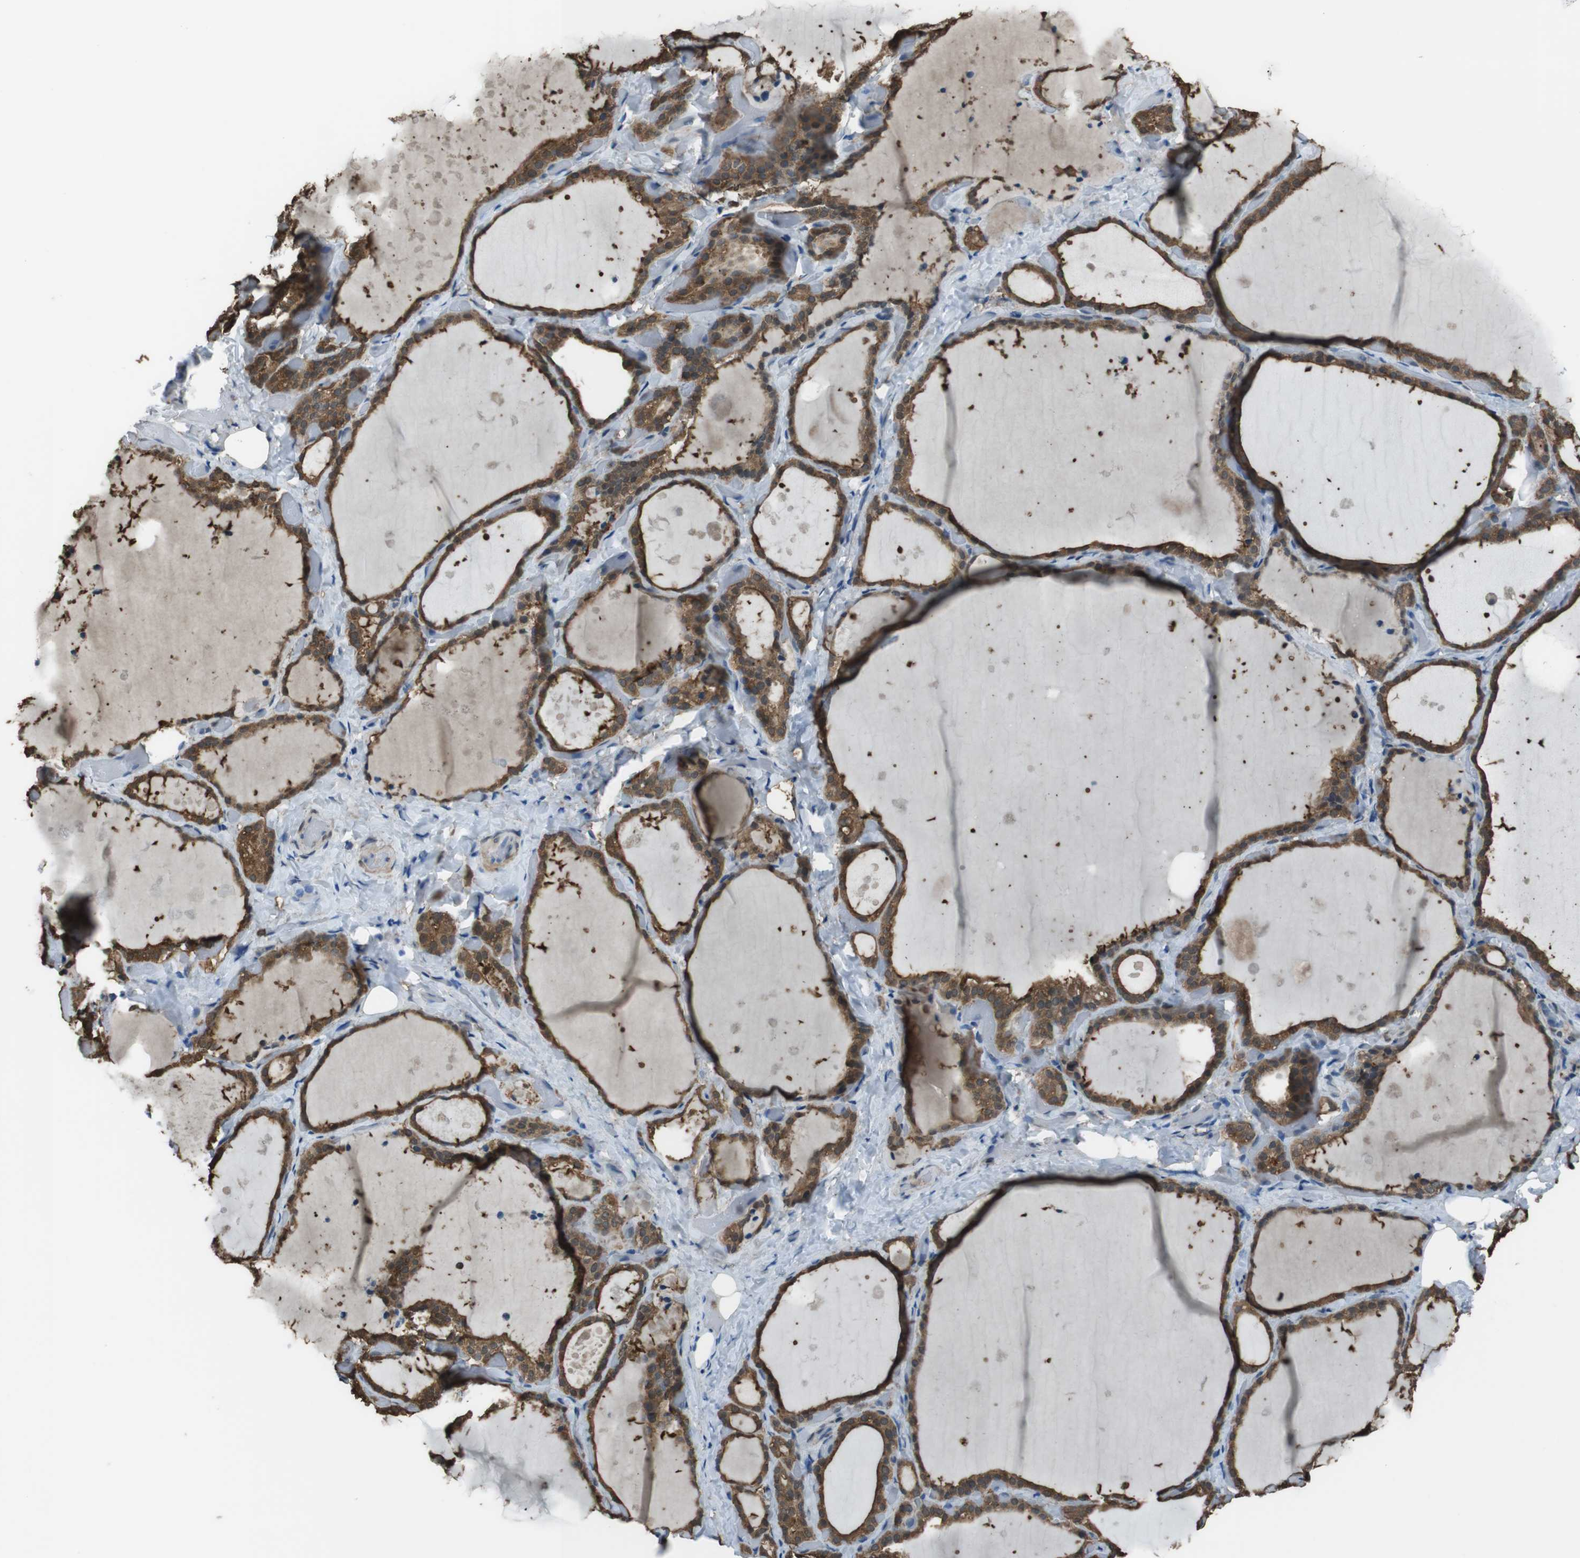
{"staining": {"intensity": "moderate", "quantity": ">75%", "location": "cytoplasmic/membranous,nuclear"}, "tissue": "thyroid gland", "cell_type": "Glandular cells", "image_type": "normal", "snomed": [{"axis": "morphology", "description": "Normal tissue, NOS"}, {"axis": "topography", "description": "Thyroid gland"}], "caption": "A brown stain shows moderate cytoplasmic/membranous,nuclear staining of a protein in glandular cells of benign human thyroid gland. The staining was performed using DAB (3,3'-diaminobenzidine) to visualize the protein expression in brown, while the nuclei were stained in blue with hematoxylin (Magnification: 20x).", "gene": "TWSG1", "patient": {"sex": "female", "age": 44}}